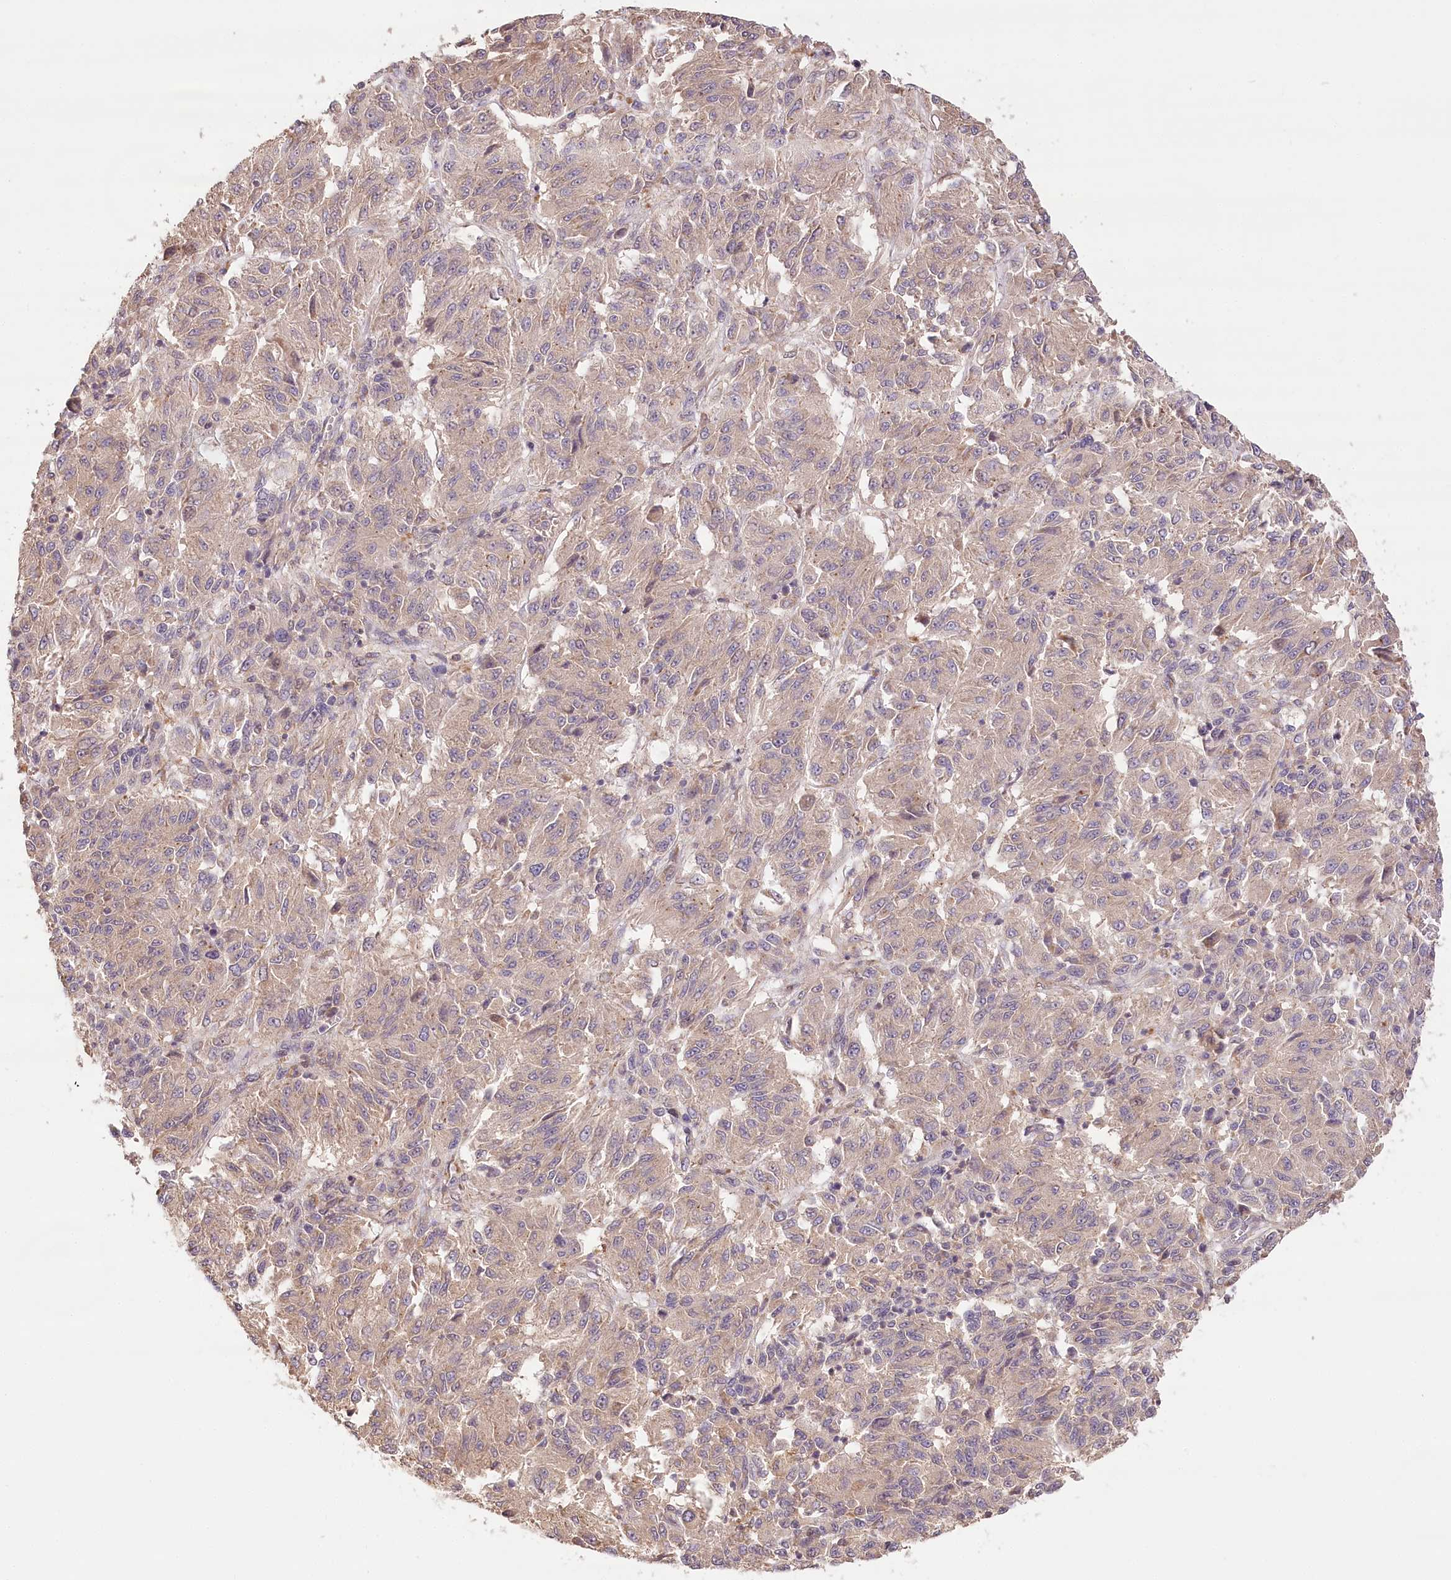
{"staining": {"intensity": "weak", "quantity": "25%-75%", "location": "cytoplasmic/membranous"}, "tissue": "melanoma", "cell_type": "Tumor cells", "image_type": "cancer", "snomed": [{"axis": "morphology", "description": "Malignant melanoma, Metastatic site"}, {"axis": "topography", "description": "Lung"}], "caption": "Tumor cells display weak cytoplasmic/membranous expression in about 25%-75% of cells in melanoma.", "gene": "LSS", "patient": {"sex": "male", "age": 64}}